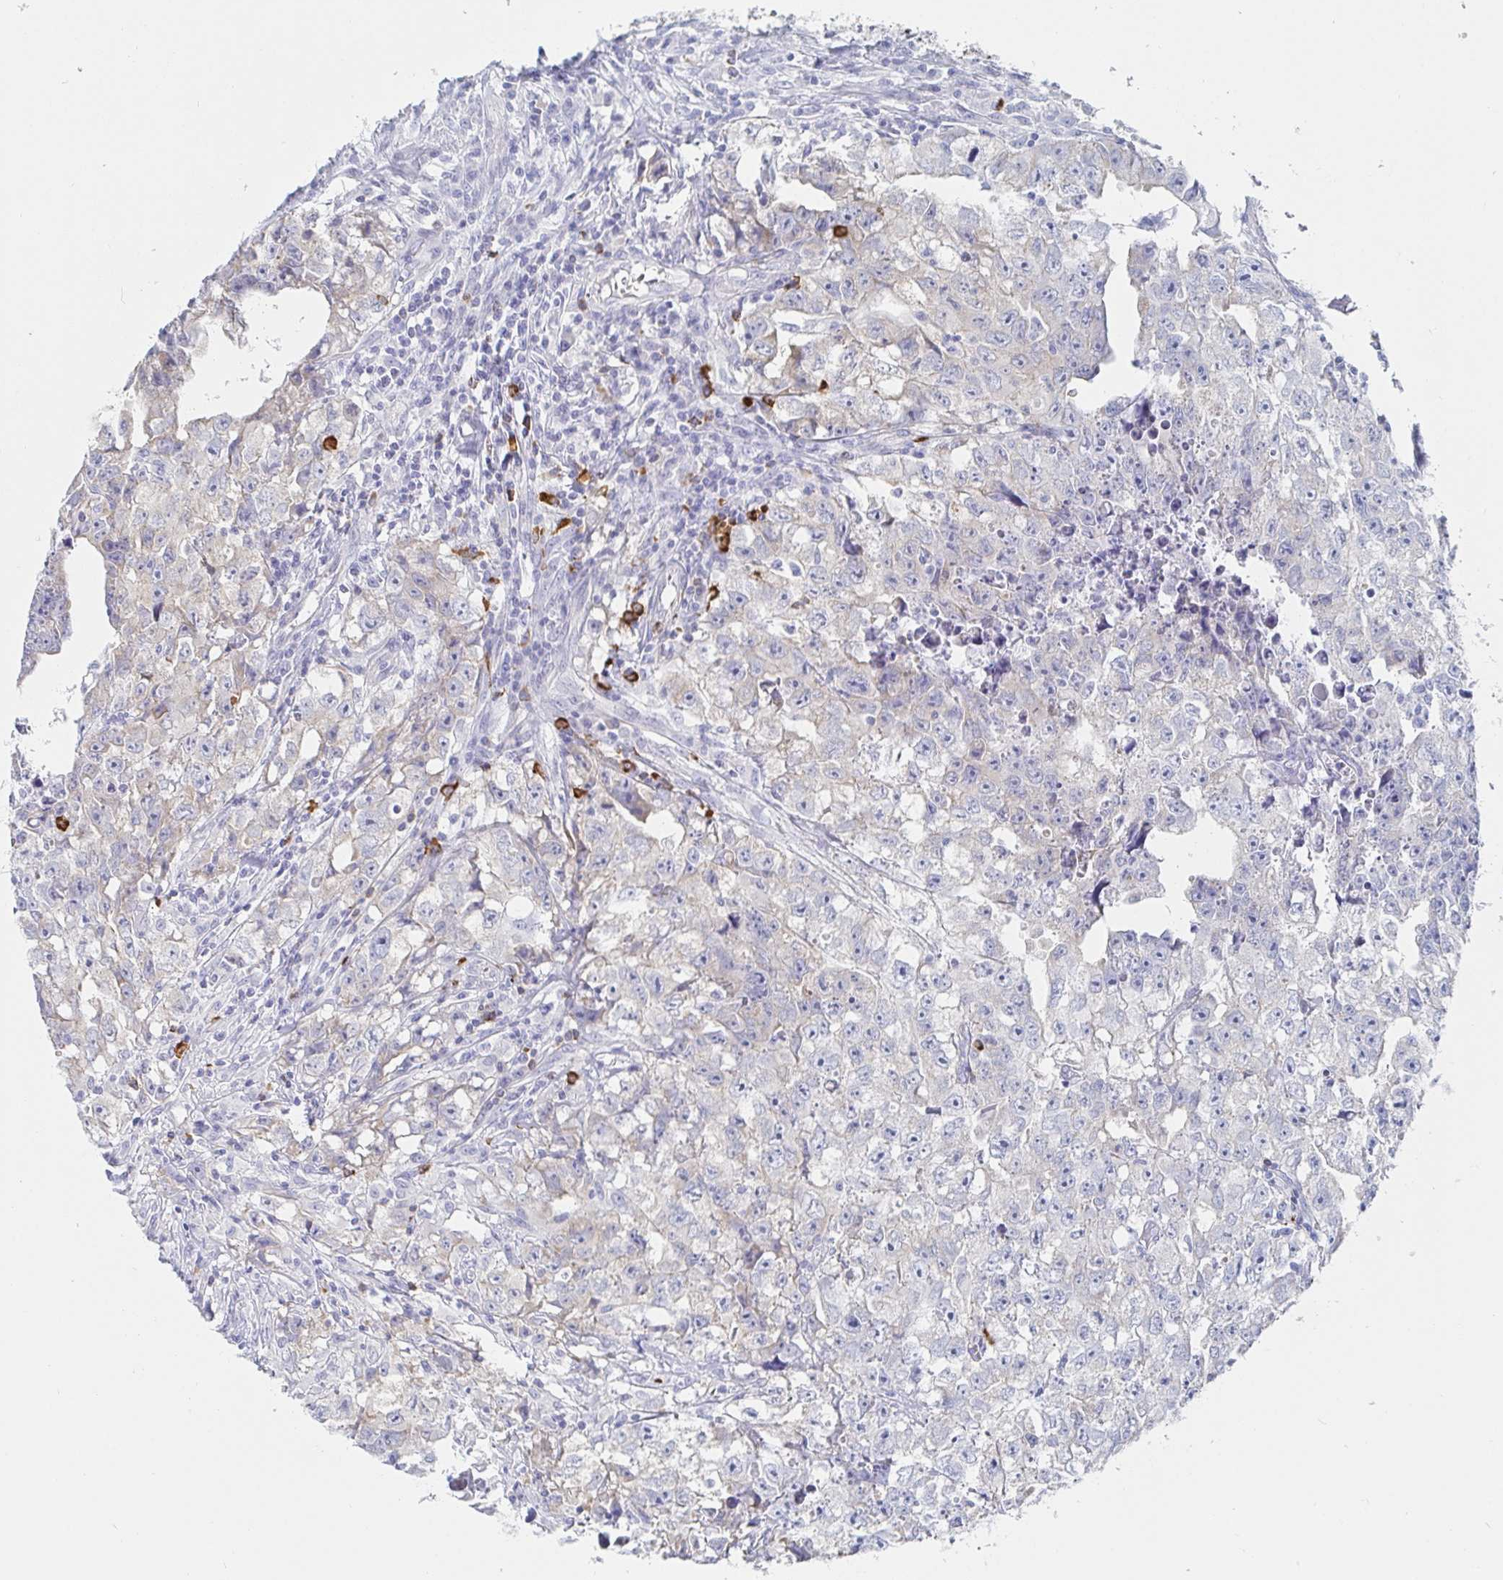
{"staining": {"intensity": "negative", "quantity": "none", "location": "none"}, "tissue": "testis cancer", "cell_type": "Tumor cells", "image_type": "cancer", "snomed": [{"axis": "morphology", "description": "Carcinoma, Embryonal, NOS"}, {"axis": "morphology", "description": "Teratoma, malignant, NOS"}, {"axis": "topography", "description": "Testis"}], "caption": "Immunohistochemistry image of neoplastic tissue: human testis cancer (malignant teratoma) stained with DAB (3,3'-diaminobenzidine) exhibits no significant protein expression in tumor cells. (DAB IHC, high magnification).", "gene": "PACSIN1", "patient": {"sex": "male", "age": 24}}